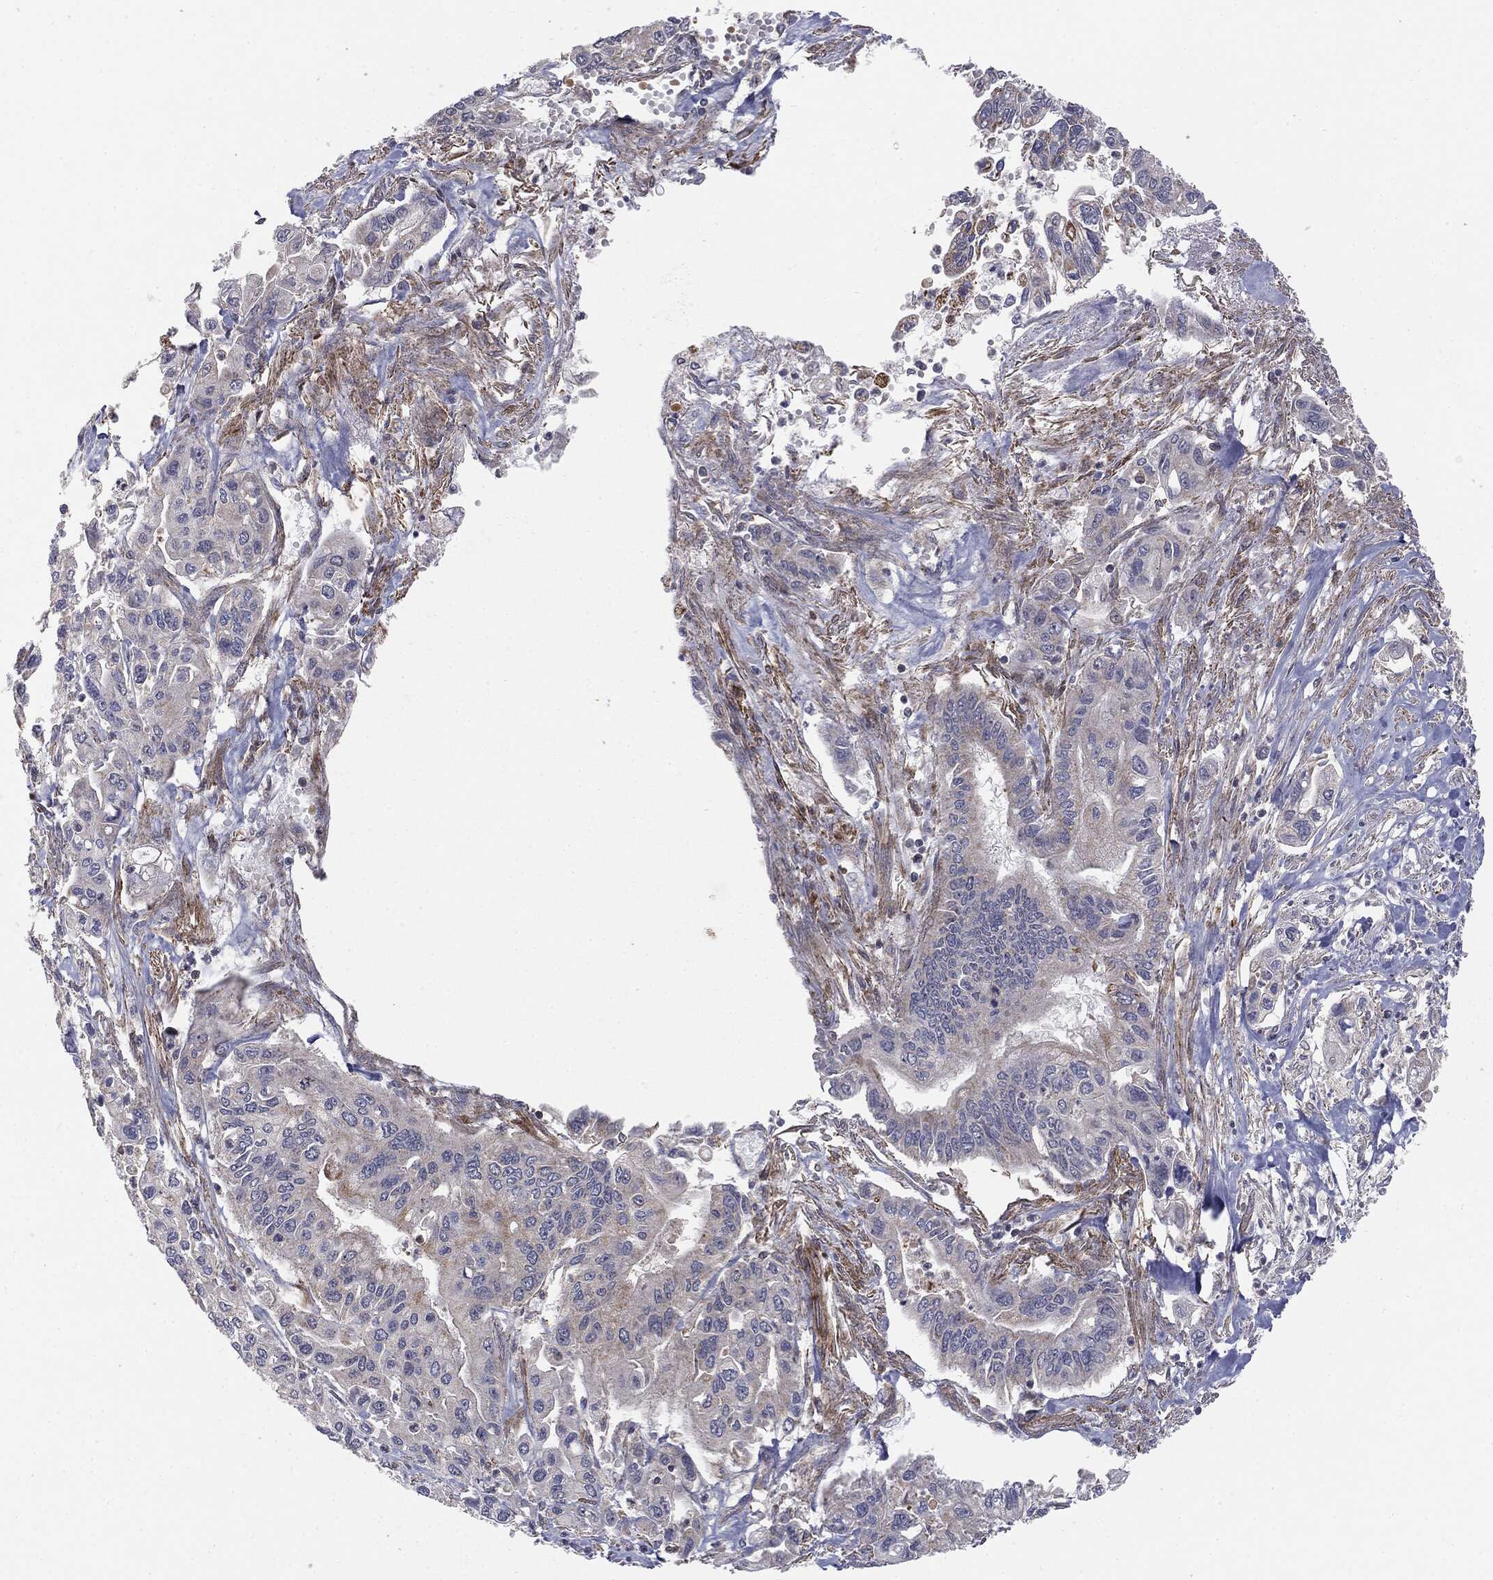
{"staining": {"intensity": "negative", "quantity": "none", "location": "none"}, "tissue": "pancreatic cancer", "cell_type": "Tumor cells", "image_type": "cancer", "snomed": [{"axis": "morphology", "description": "Adenocarcinoma, NOS"}, {"axis": "topography", "description": "Pancreas"}], "caption": "Protein analysis of adenocarcinoma (pancreatic) displays no significant staining in tumor cells. (DAB (3,3'-diaminobenzidine) immunohistochemistry, high magnification).", "gene": "MTOR", "patient": {"sex": "male", "age": 62}}